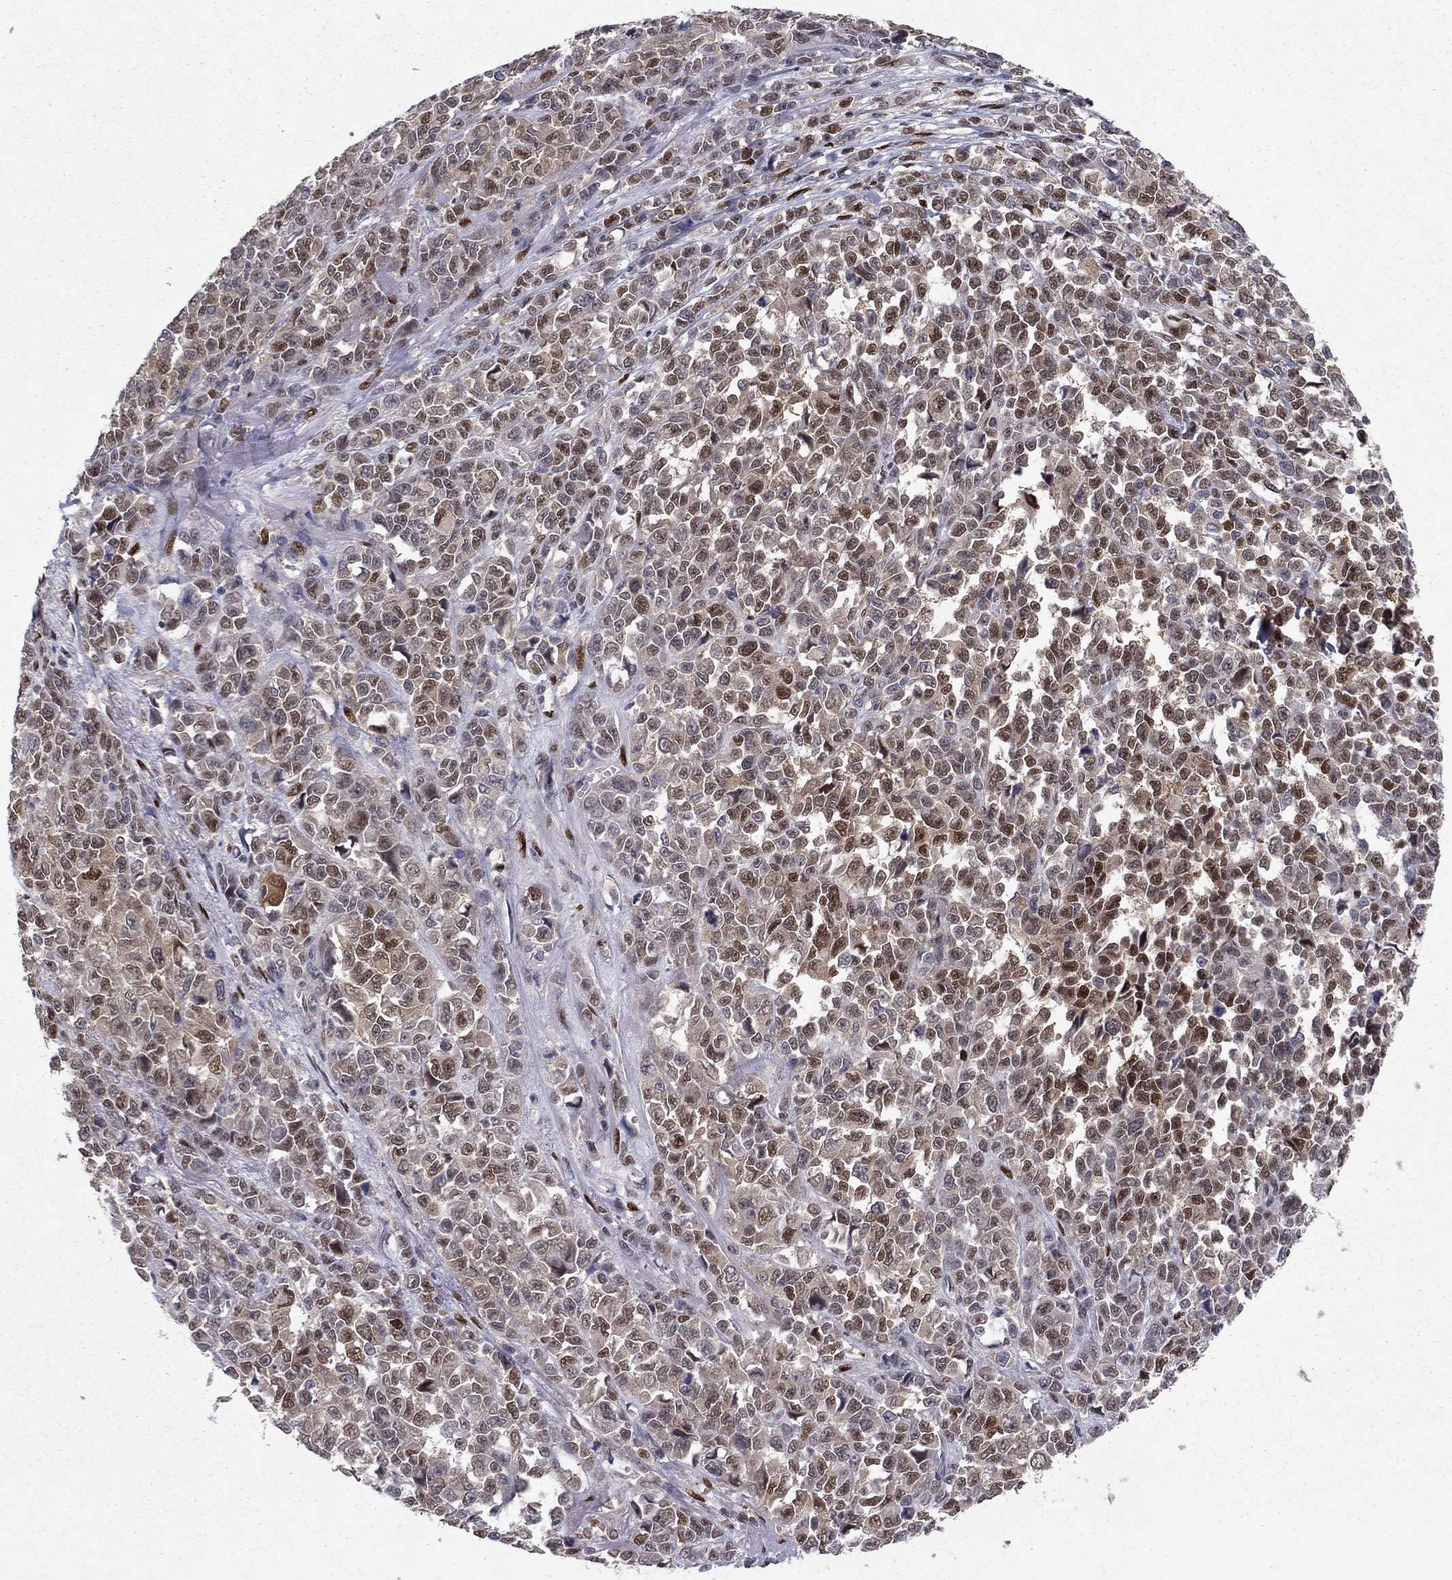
{"staining": {"intensity": "moderate", "quantity": ">75%", "location": "nuclear"}, "tissue": "melanoma", "cell_type": "Tumor cells", "image_type": "cancer", "snomed": [{"axis": "morphology", "description": "Malignant melanoma, NOS"}, {"axis": "topography", "description": "Skin"}], "caption": "Immunohistochemical staining of human malignant melanoma demonstrates medium levels of moderate nuclear protein expression in approximately >75% of tumor cells.", "gene": "CRTC1", "patient": {"sex": "female", "age": 95}}